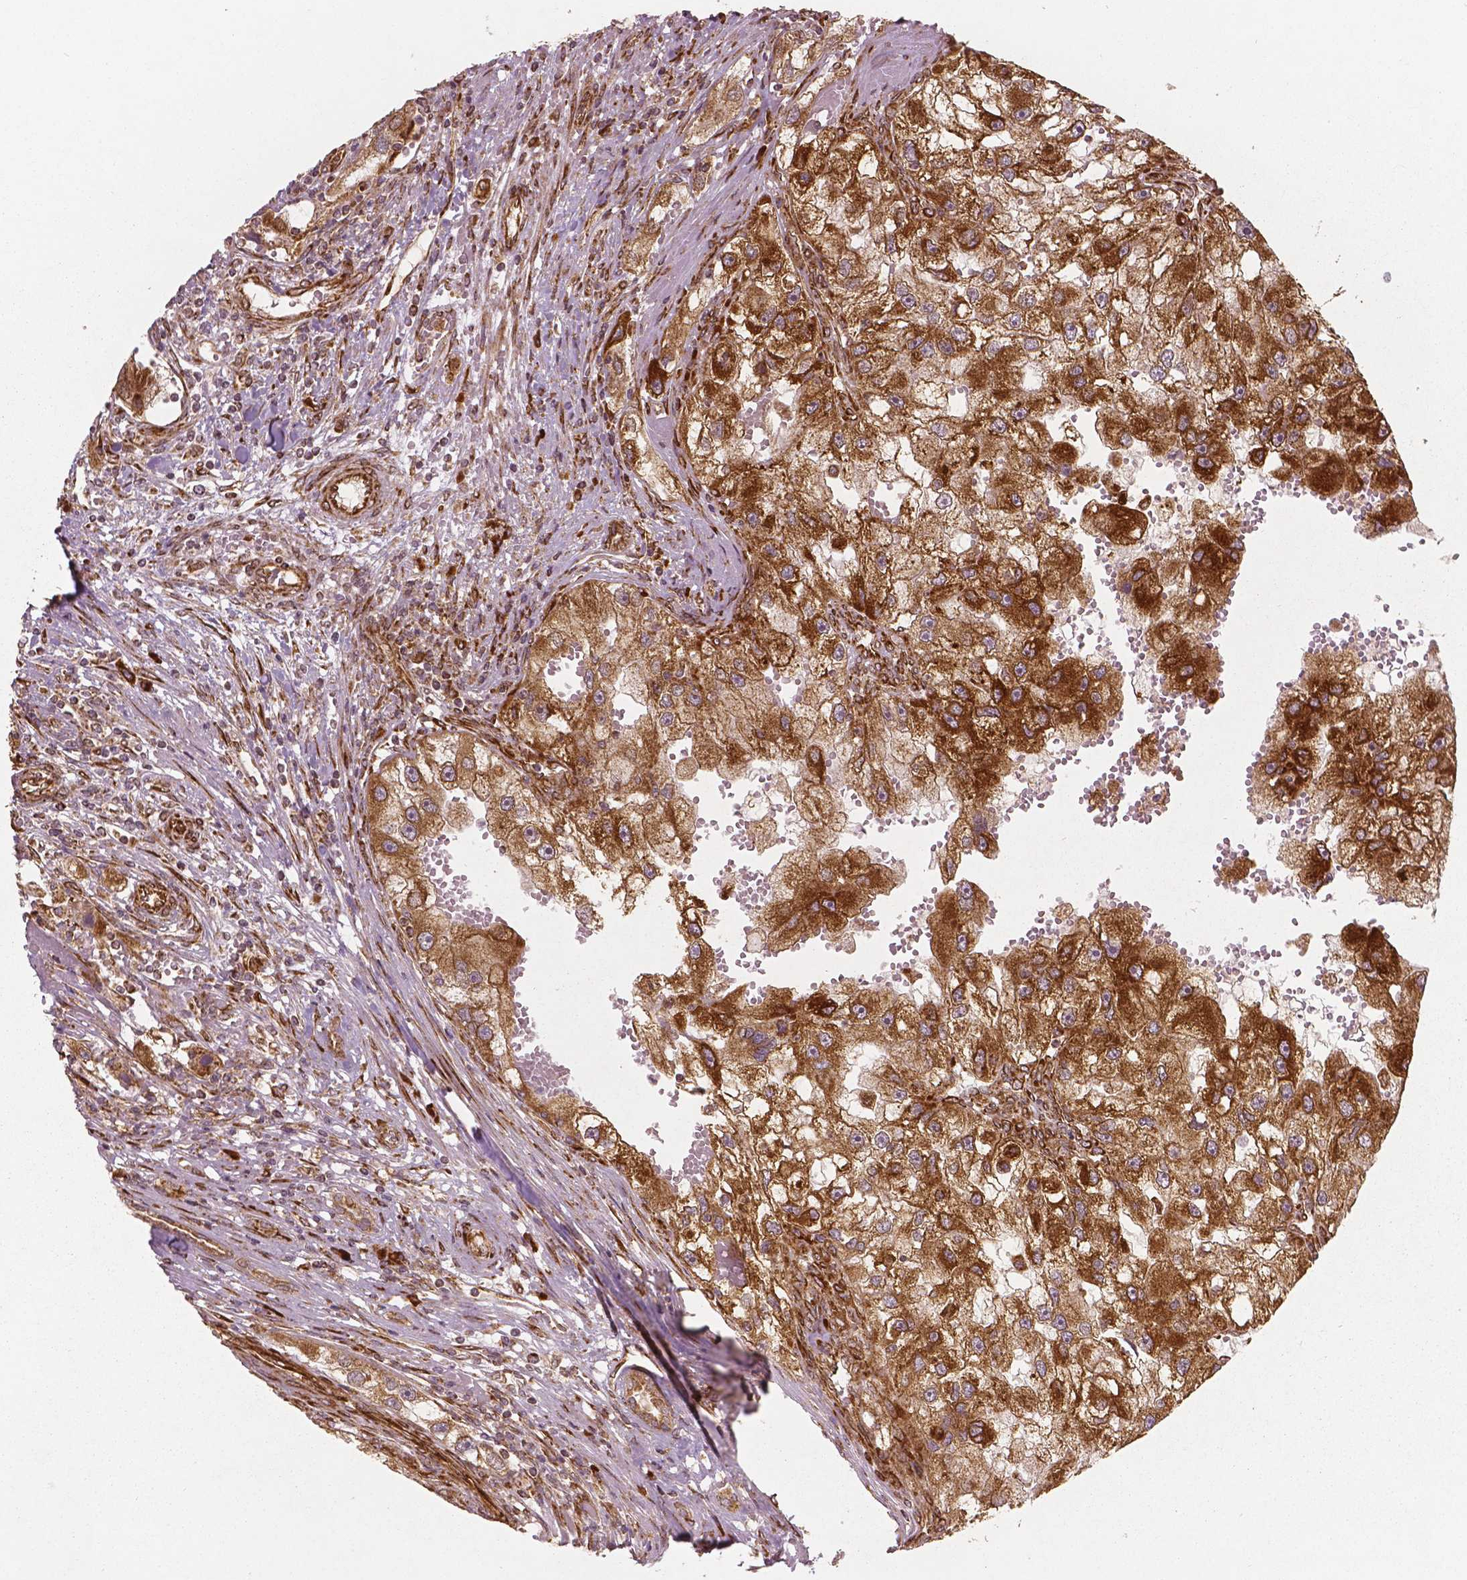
{"staining": {"intensity": "strong", "quantity": ">75%", "location": "cytoplasmic/membranous"}, "tissue": "renal cancer", "cell_type": "Tumor cells", "image_type": "cancer", "snomed": [{"axis": "morphology", "description": "Adenocarcinoma, NOS"}, {"axis": "topography", "description": "Kidney"}], "caption": "Protein expression analysis of human renal cancer (adenocarcinoma) reveals strong cytoplasmic/membranous positivity in about >75% of tumor cells.", "gene": "PGAM5", "patient": {"sex": "male", "age": 63}}